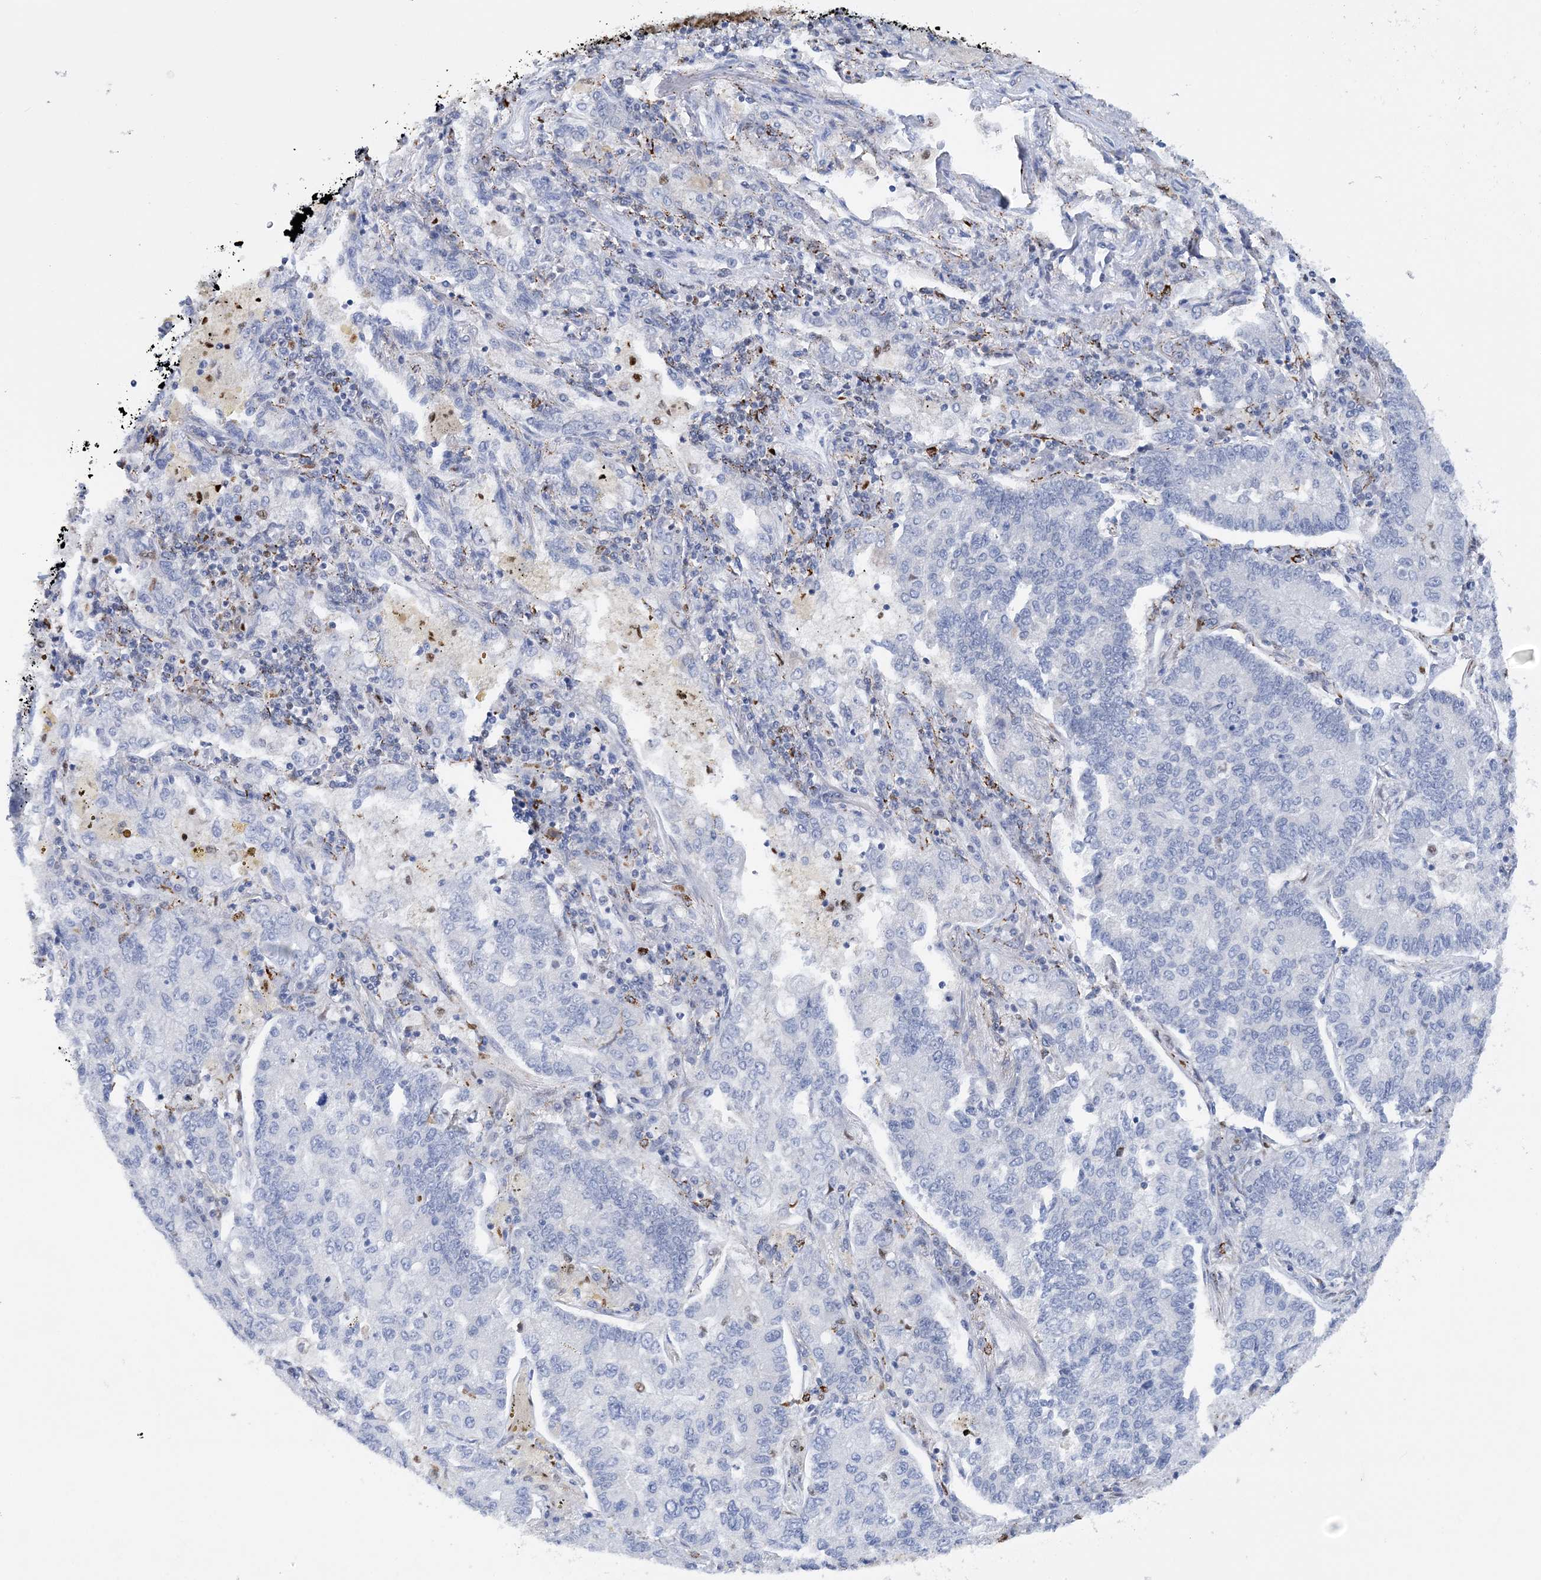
{"staining": {"intensity": "negative", "quantity": "none", "location": "none"}, "tissue": "lung cancer", "cell_type": "Tumor cells", "image_type": "cancer", "snomed": [{"axis": "morphology", "description": "Adenocarcinoma, NOS"}, {"axis": "topography", "description": "Lung"}], "caption": "An immunohistochemistry (IHC) photomicrograph of lung adenocarcinoma is shown. There is no staining in tumor cells of lung adenocarcinoma.", "gene": "NIT2", "patient": {"sex": "male", "age": 49}}